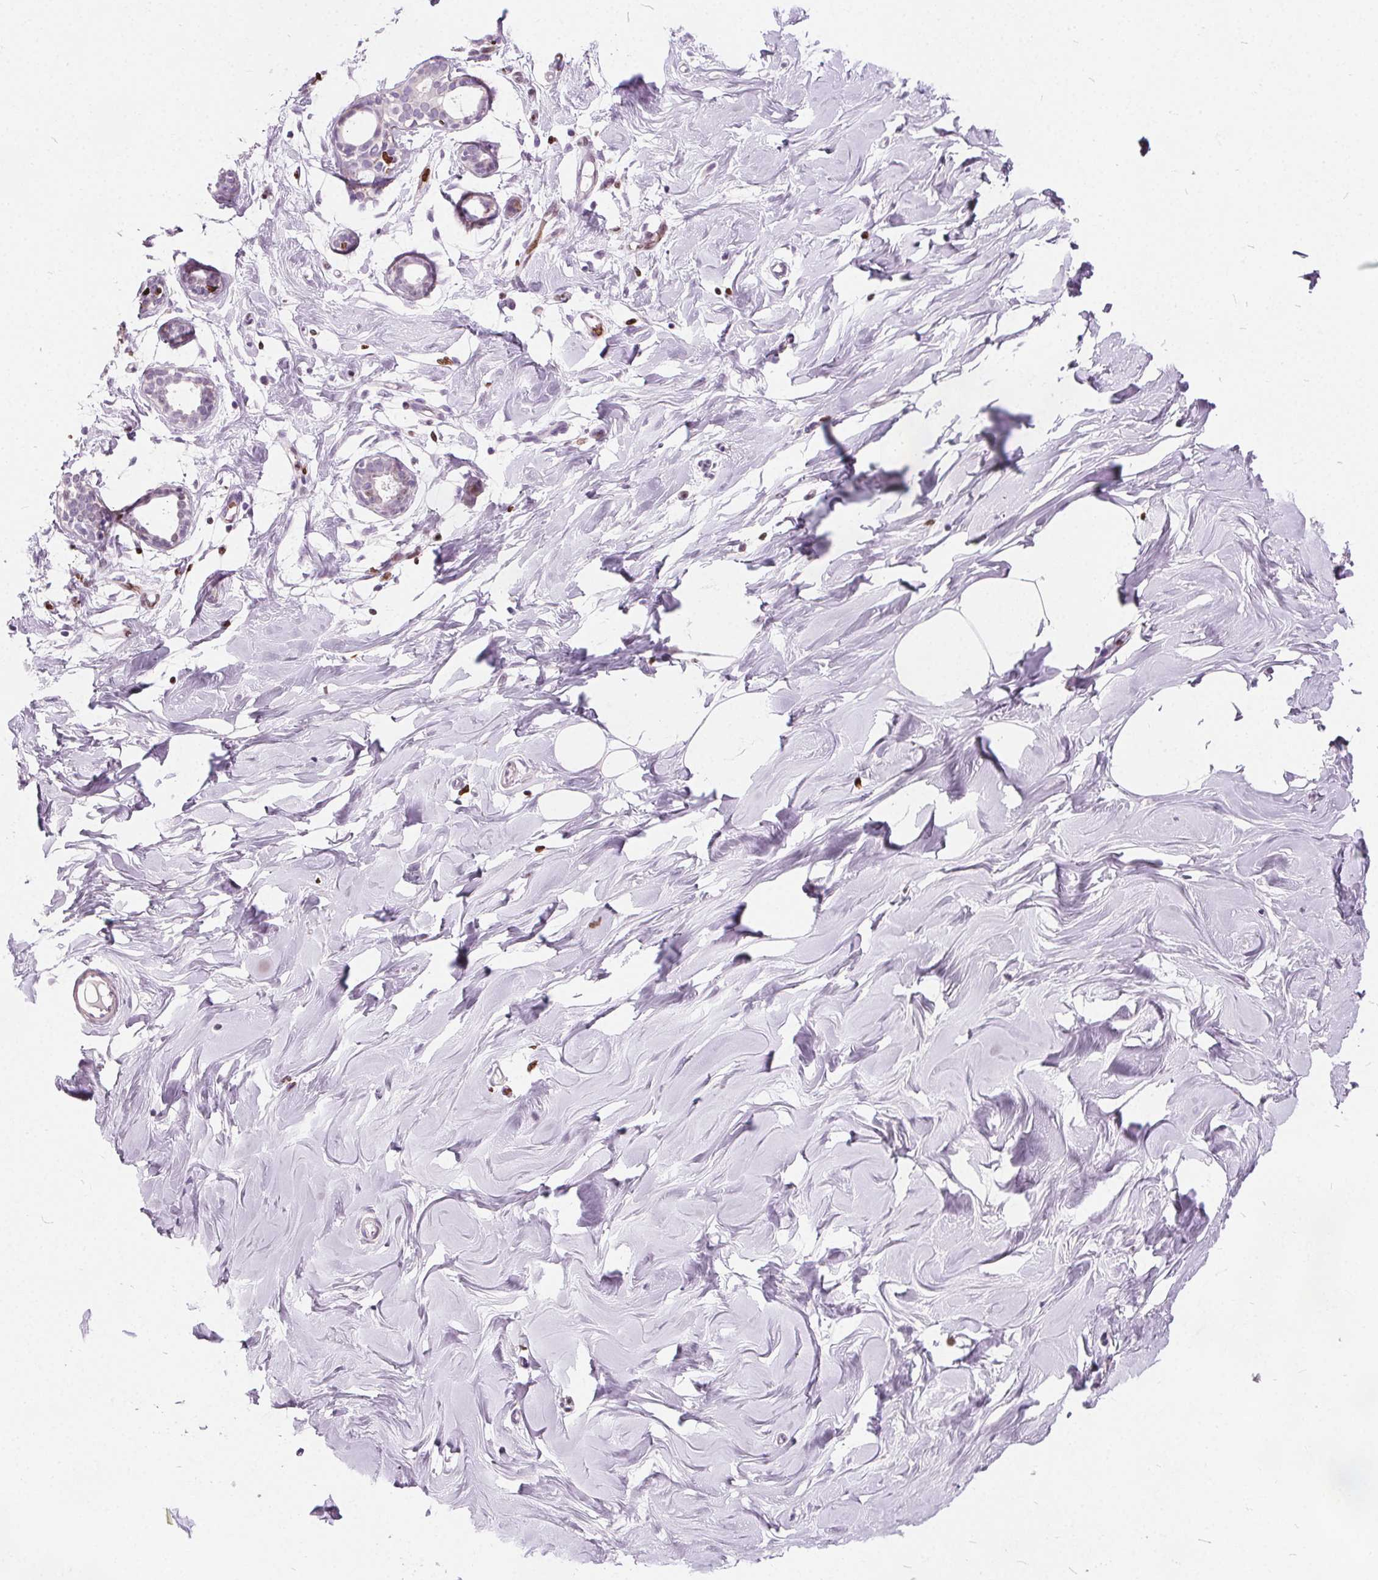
{"staining": {"intensity": "negative", "quantity": "none", "location": "none"}, "tissue": "breast", "cell_type": "Adipocytes", "image_type": "normal", "snomed": [{"axis": "morphology", "description": "Normal tissue, NOS"}, {"axis": "topography", "description": "Breast"}], "caption": "There is no significant positivity in adipocytes of breast. (Stains: DAB IHC with hematoxylin counter stain, Microscopy: brightfield microscopy at high magnification).", "gene": "ISLR2", "patient": {"sex": "female", "age": 27}}